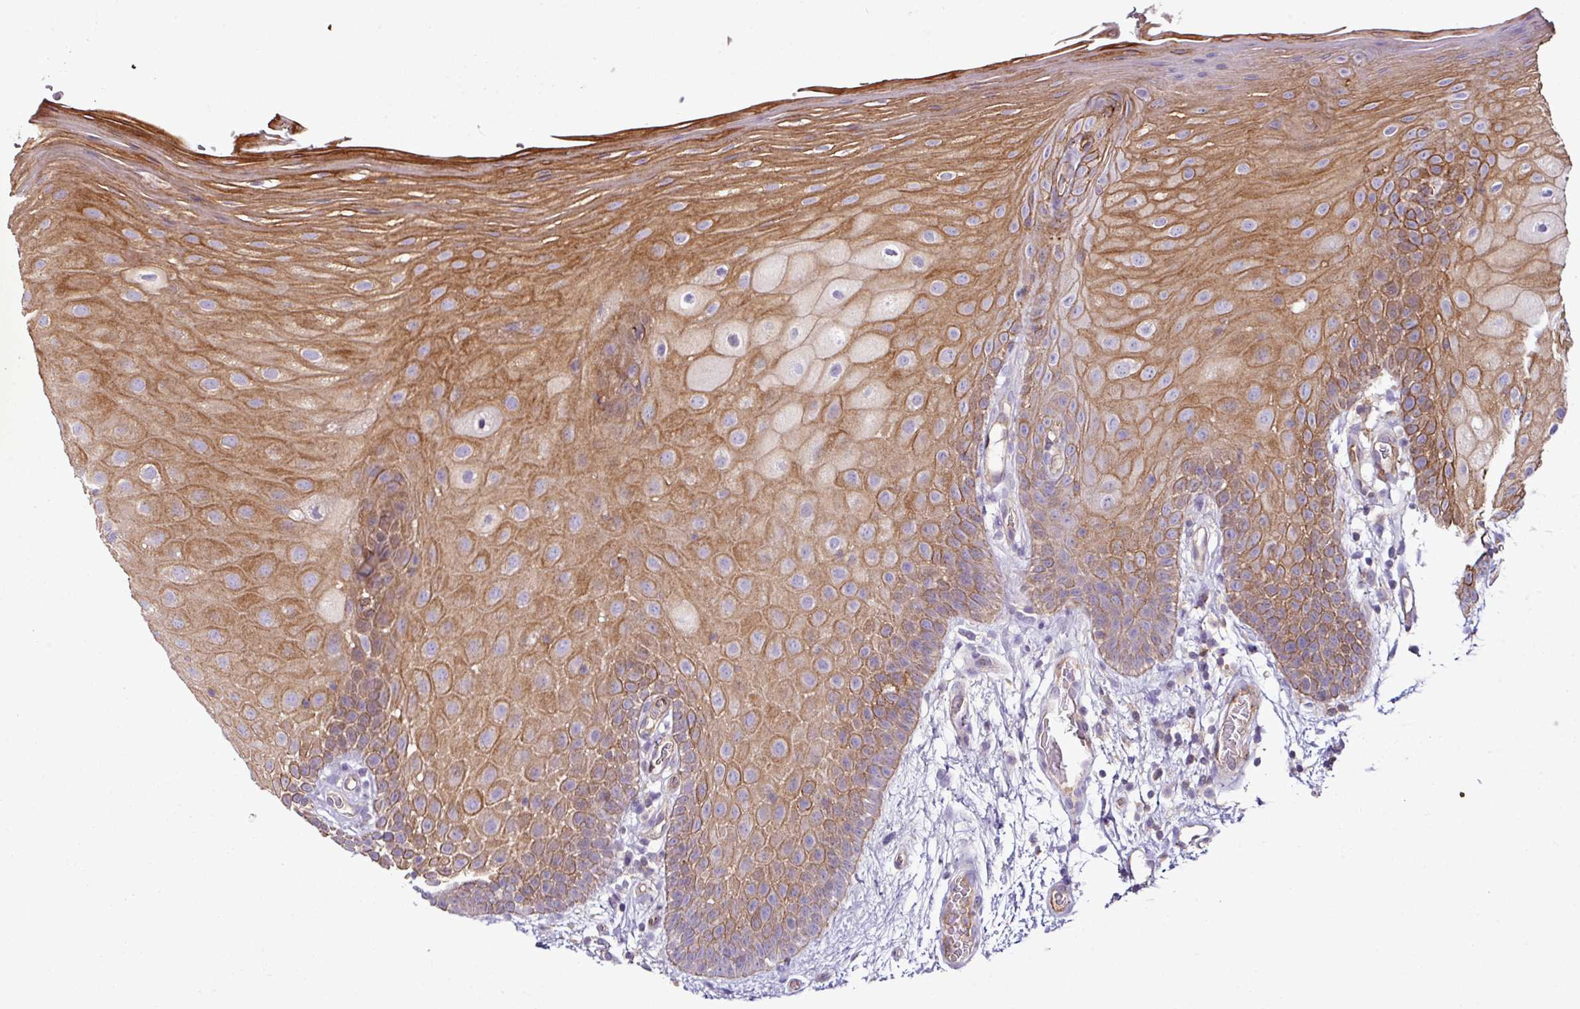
{"staining": {"intensity": "moderate", "quantity": "25%-75%", "location": "cytoplasmic/membranous"}, "tissue": "oral mucosa", "cell_type": "Squamous epithelial cells", "image_type": "normal", "snomed": [{"axis": "morphology", "description": "Normal tissue, NOS"}, {"axis": "morphology", "description": "Squamous cell carcinoma, NOS"}, {"axis": "topography", "description": "Oral tissue"}, {"axis": "topography", "description": "Tounge, NOS"}, {"axis": "topography", "description": "Head-Neck"}], "caption": "Immunohistochemical staining of benign oral mucosa displays moderate cytoplasmic/membranous protein expression in approximately 25%-75% of squamous epithelial cells.", "gene": "ZNF106", "patient": {"sex": "male", "age": 76}}